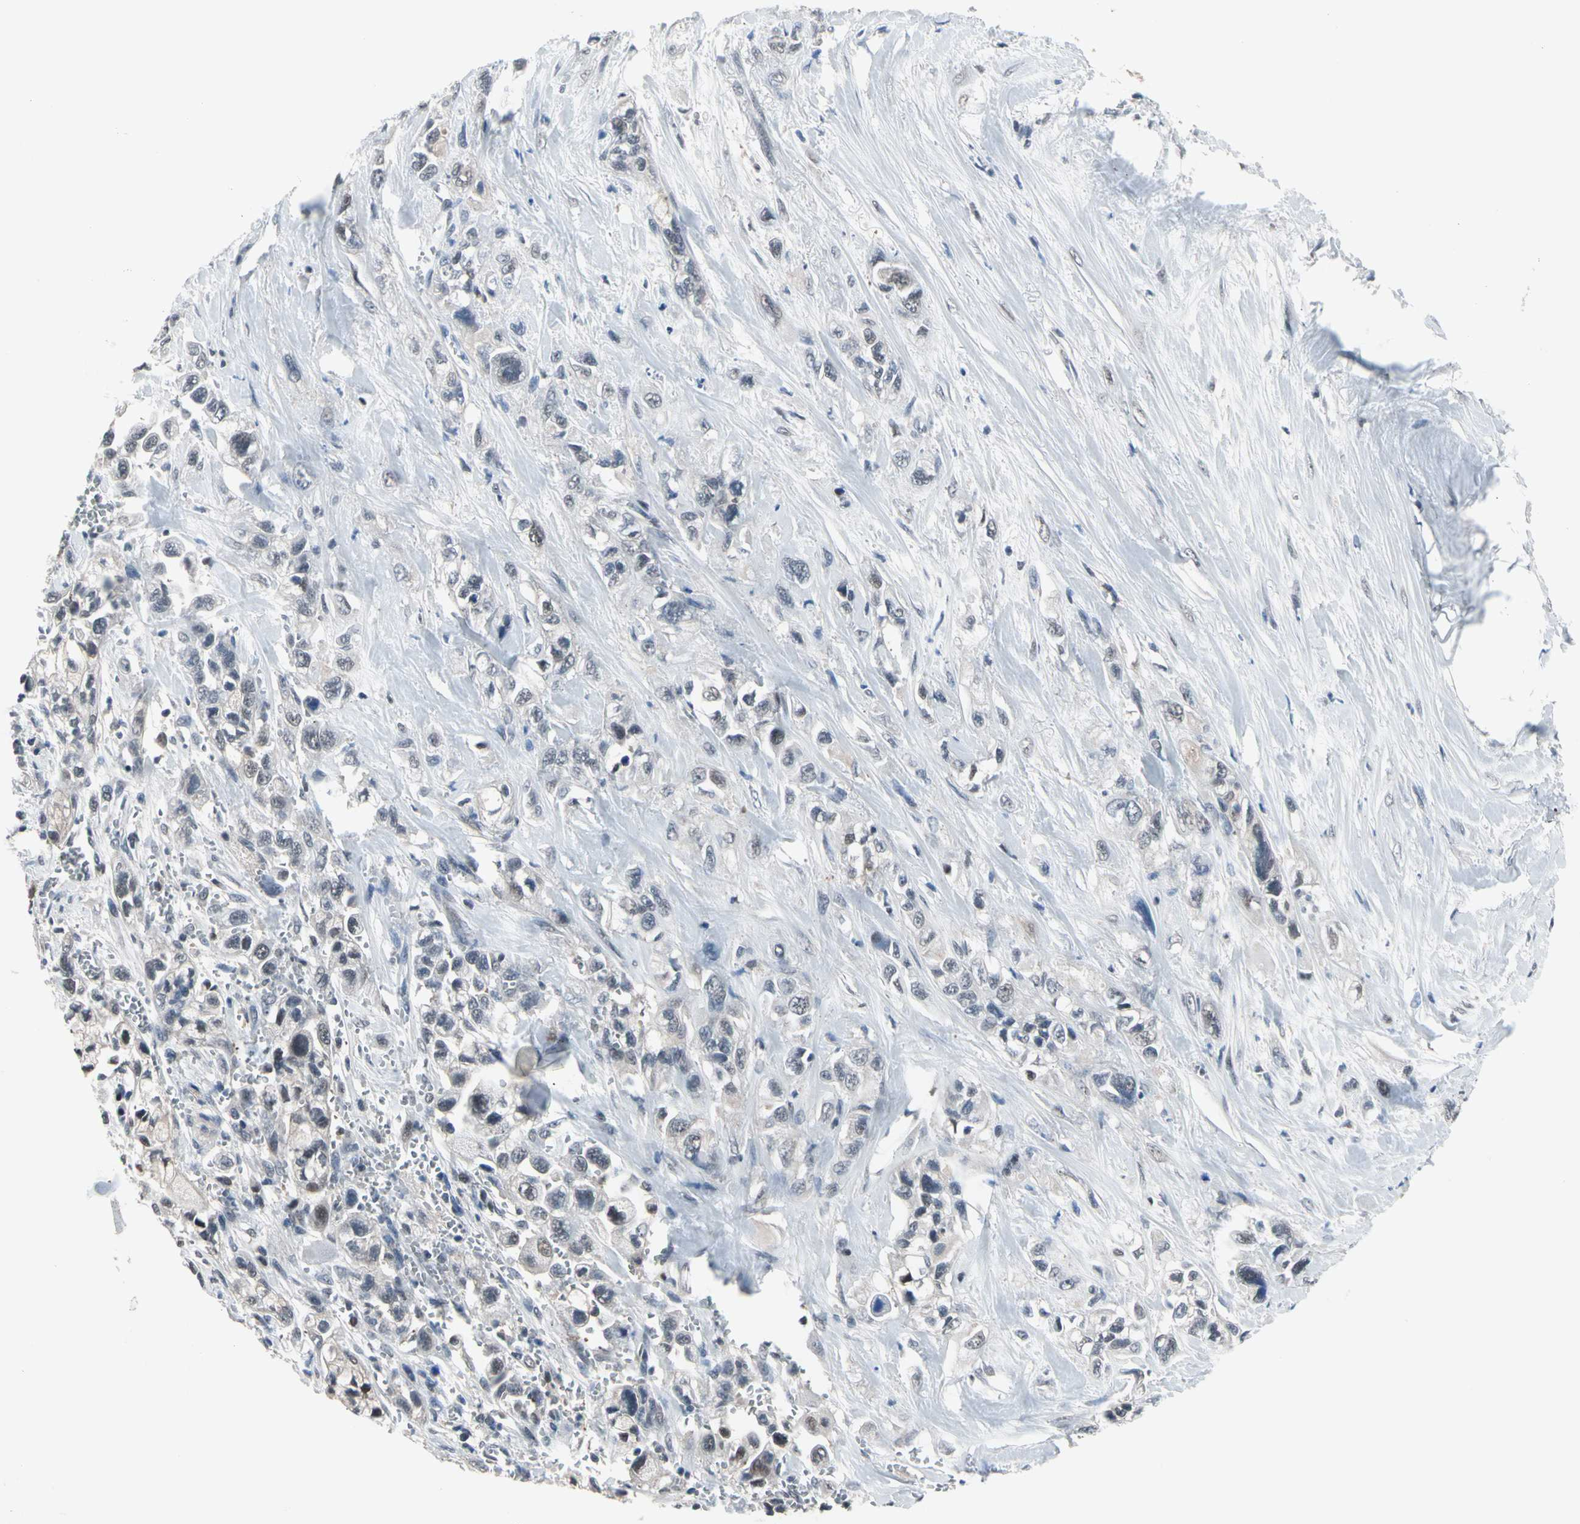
{"staining": {"intensity": "weak", "quantity": "<25%", "location": "cytoplasmic/membranous,nuclear"}, "tissue": "pancreatic cancer", "cell_type": "Tumor cells", "image_type": "cancer", "snomed": [{"axis": "morphology", "description": "Adenocarcinoma, NOS"}, {"axis": "topography", "description": "Pancreas"}], "caption": "This is an IHC photomicrograph of human pancreatic cancer. There is no staining in tumor cells.", "gene": "PSMA2", "patient": {"sex": "male", "age": 74}}